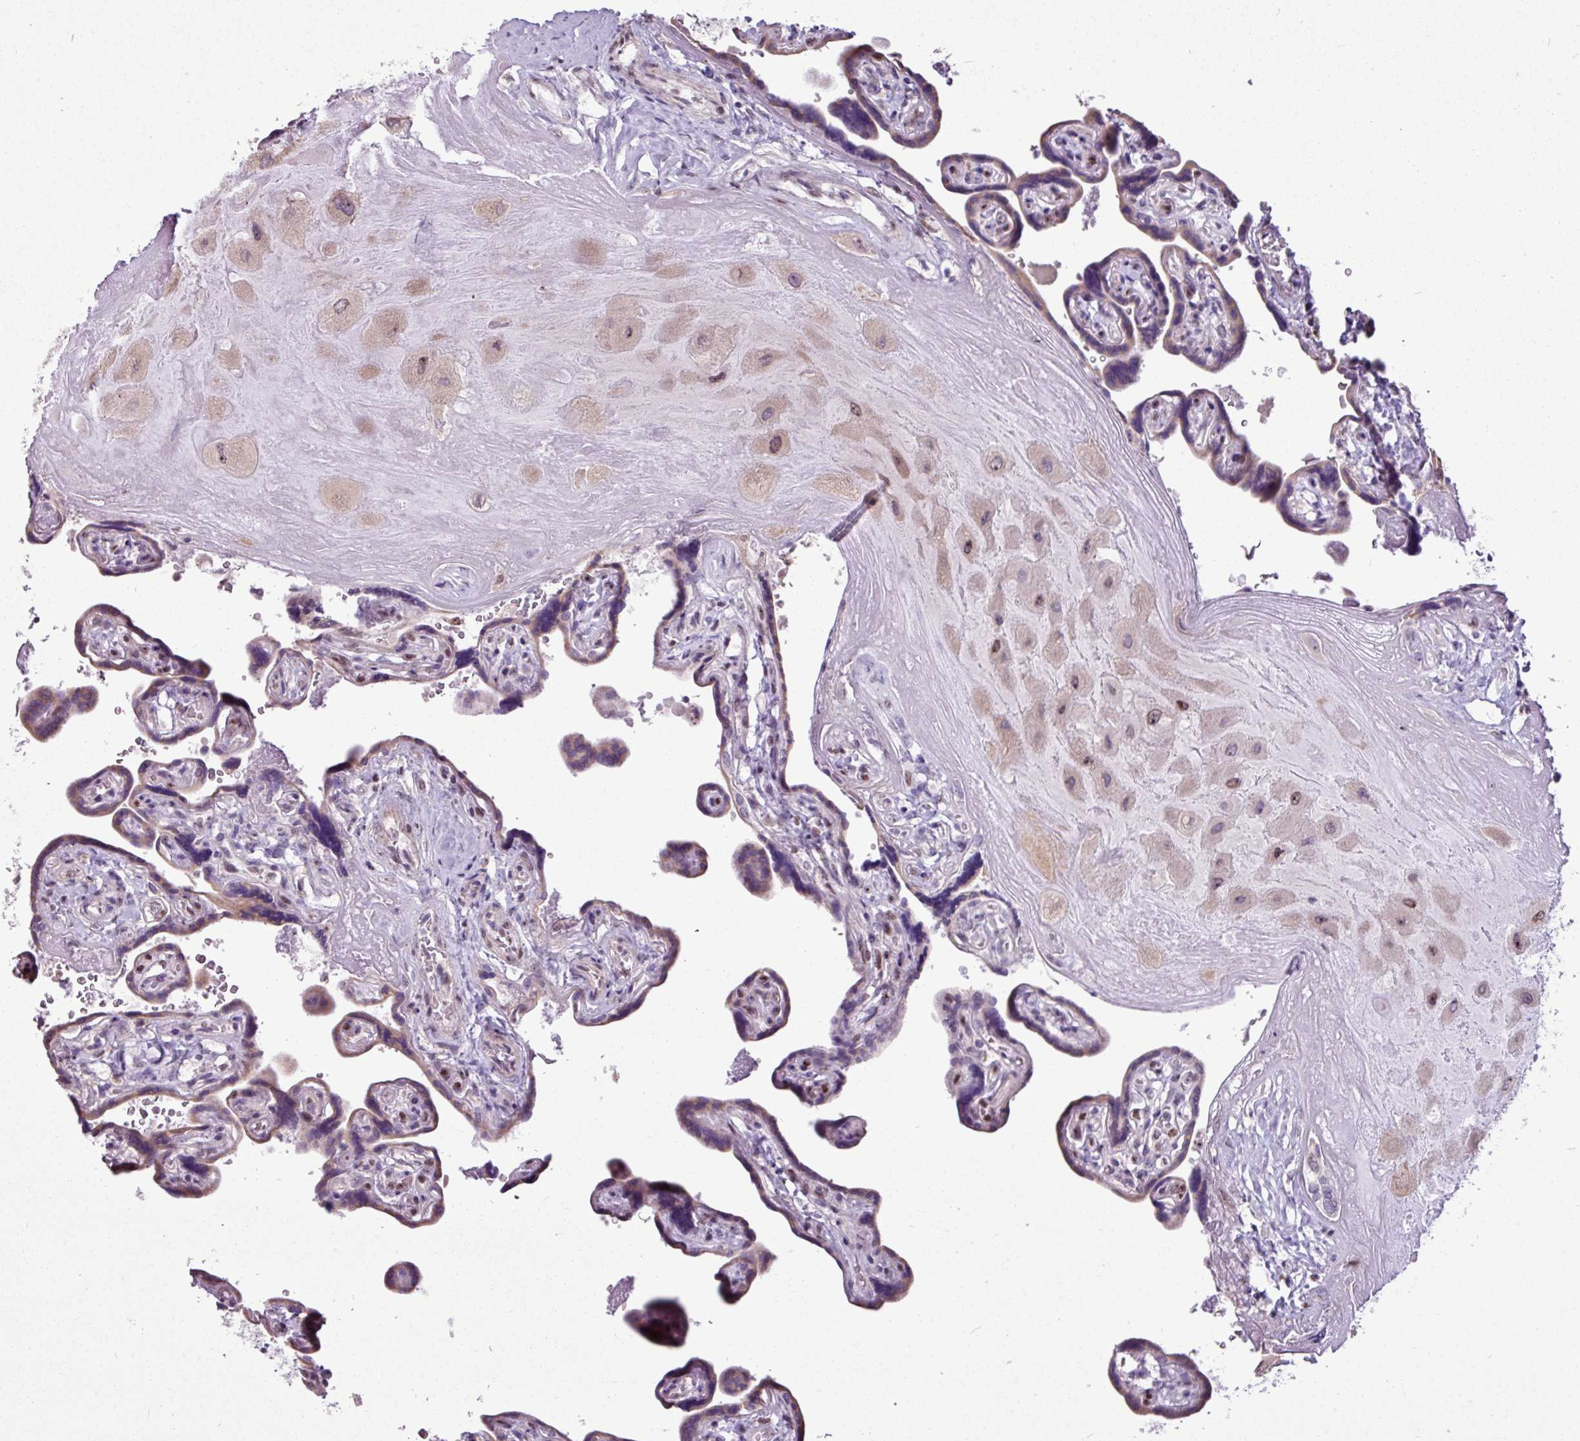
{"staining": {"intensity": "moderate", "quantity": "25%-75%", "location": "cytoplasmic/membranous,nuclear"}, "tissue": "placenta", "cell_type": "Decidual cells", "image_type": "normal", "snomed": [{"axis": "morphology", "description": "Normal tissue, NOS"}, {"axis": "topography", "description": "Placenta"}], "caption": "Benign placenta demonstrates moderate cytoplasmic/membranous,nuclear staining in approximately 25%-75% of decidual cells The staining is performed using DAB brown chromogen to label protein expression. The nuclei are counter-stained blue using hematoxylin..", "gene": "UTP18", "patient": {"sex": "female", "age": 32}}